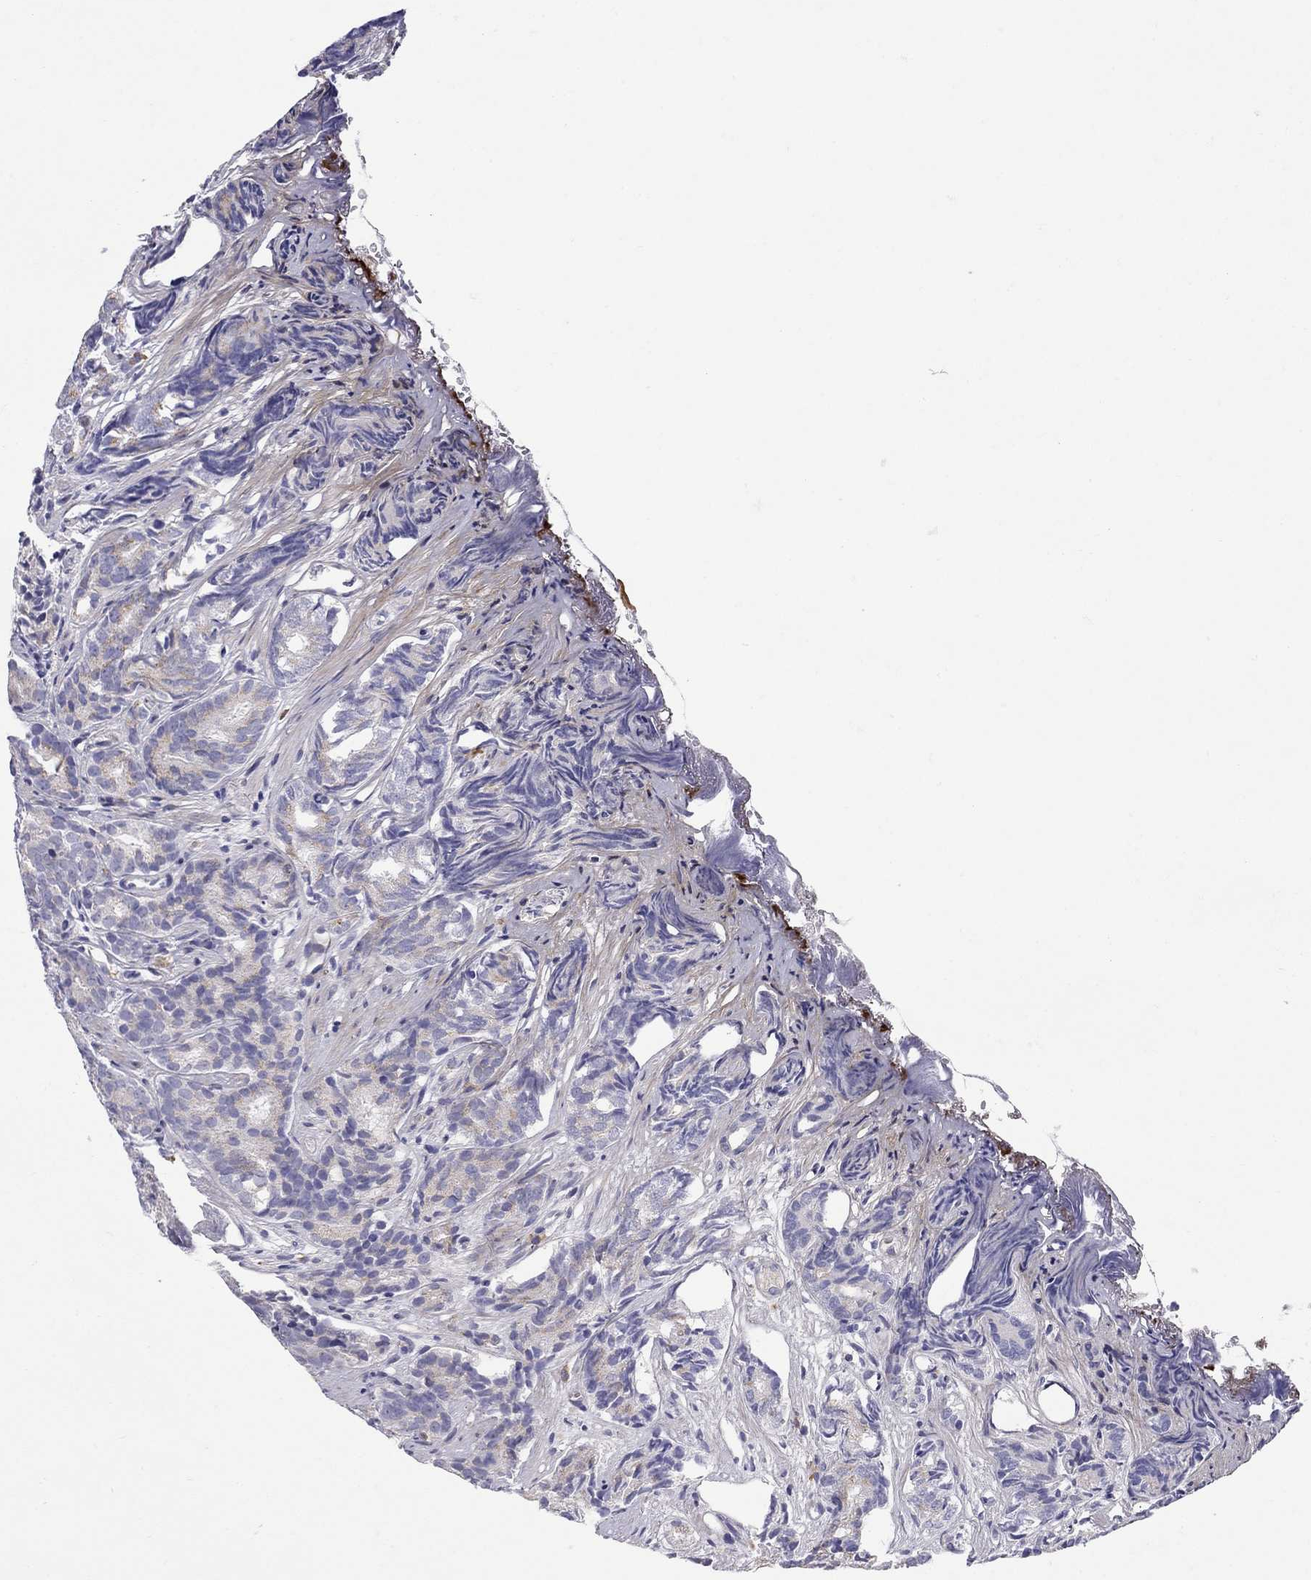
{"staining": {"intensity": "moderate", "quantity": "<25%", "location": "cytoplasmic/membranous"}, "tissue": "prostate cancer", "cell_type": "Tumor cells", "image_type": "cancer", "snomed": [{"axis": "morphology", "description": "Adenocarcinoma, High grade"}, {"axis": "topography", "description": "Prostate"}], "caption": "Immunohistochemistry of prostate adenocarcinoma (high-grade) reveals low levels of moderate cytoplasmic/membranous expression in approximately <25% of tumor cells.", "gene": "C8orf88", "patient": {"sex": "male", "age": 84}}